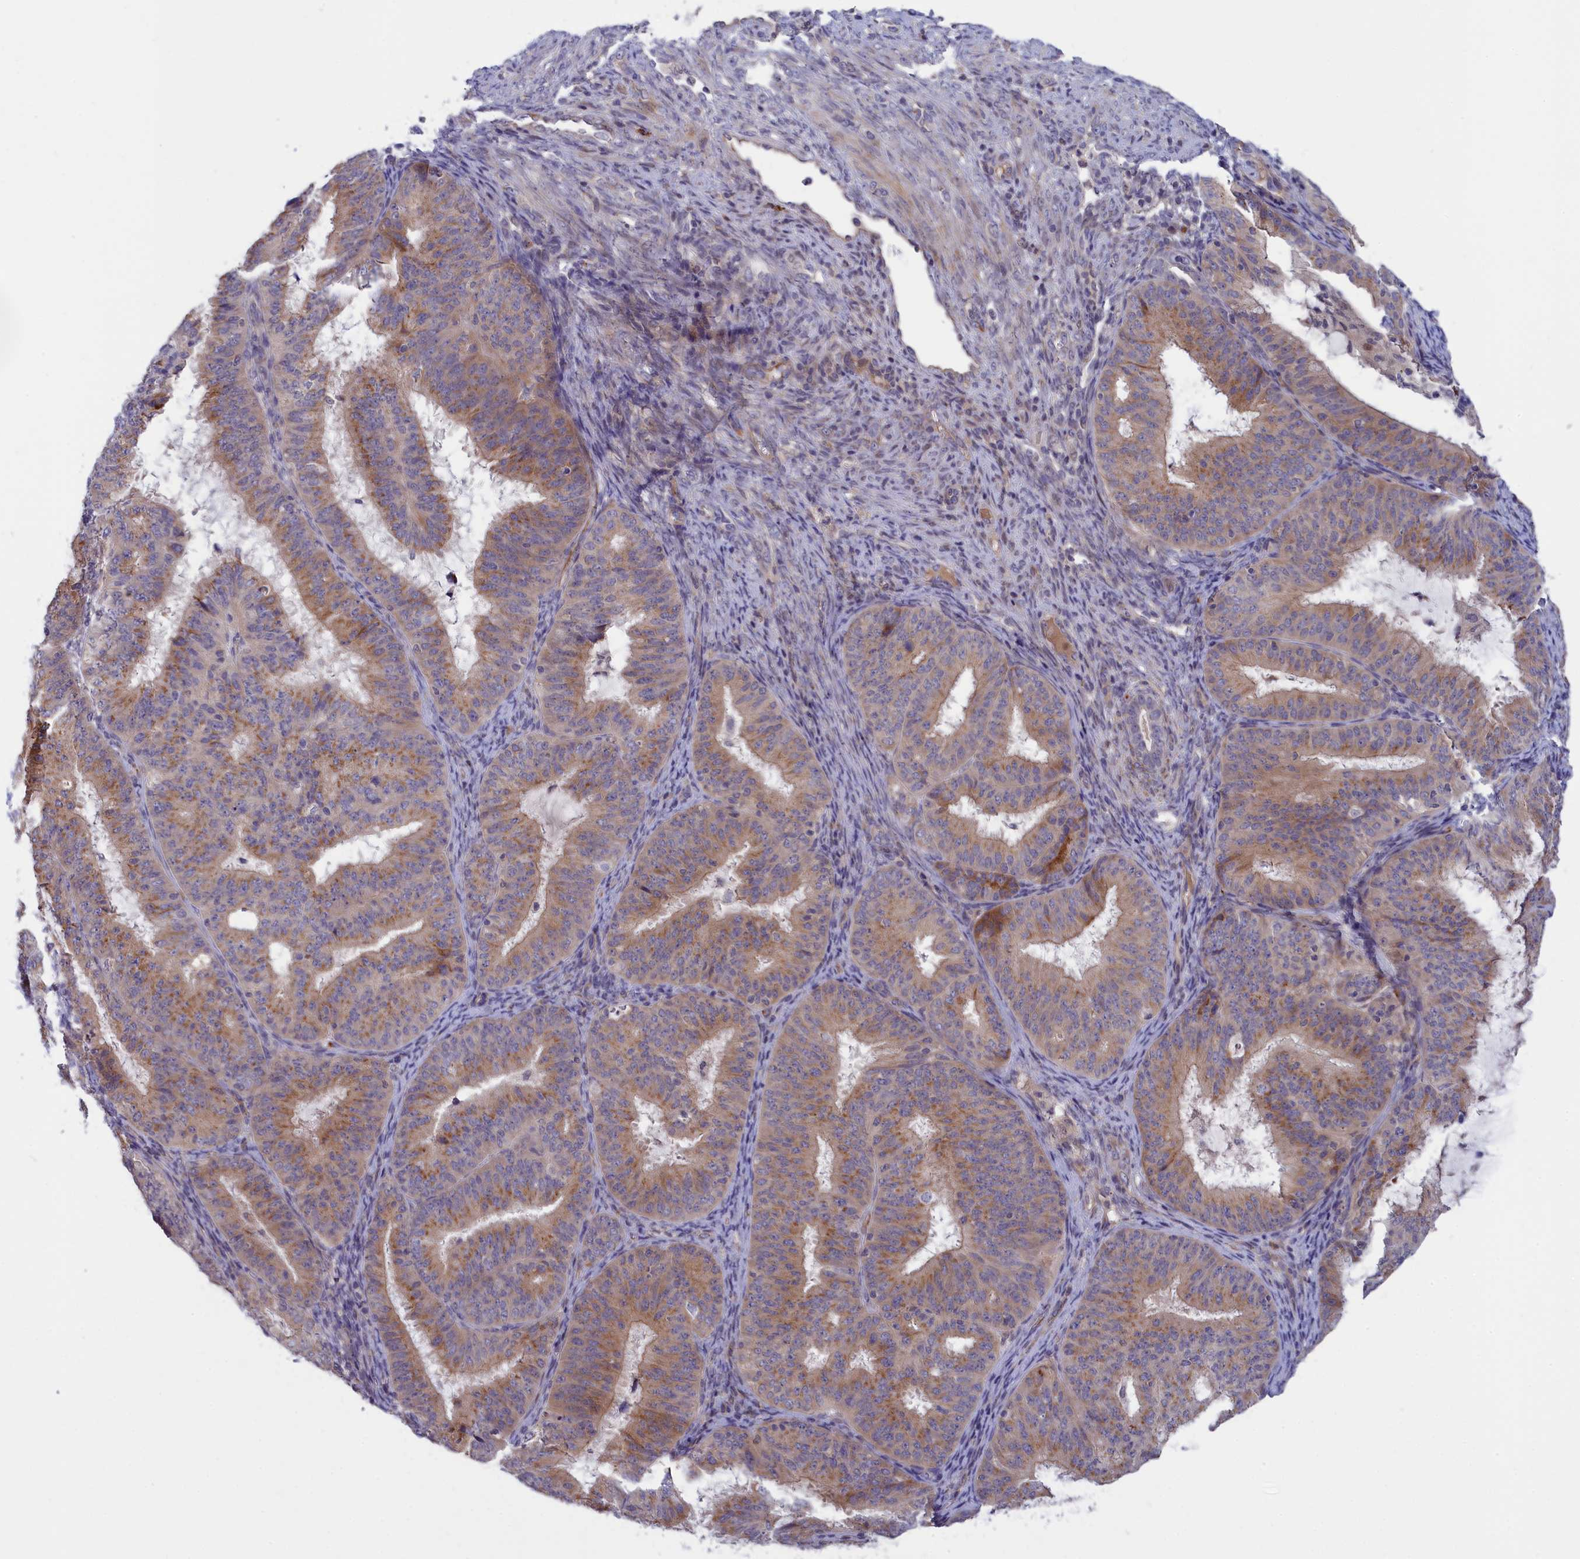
{"staining": {"intensity": "moderate", "quantity": "25%-75%", "location": "cytoplasmic/membranous"}, "tissue": "endometrial cancer", "cell_type": "Tumor cells", "image_type": "cancer", "snomed": [{"axis": "morphology", "description": "Adenocarcinoma, NOS"}, {"axis": "topography", "description": "Endometrium"}], "caption": "High-magnification brightfield microscopy of endometrial cancer (adenocarcinoma) stained with DAB (brown) and counterstained with hematoxylin (blue). tumor cells exhibit moderate cytoplasmic/membranous expression is identified in approximately25%-75% of cells. The staining was performed using DAB, with brown indicating positive protein expression. Nuclei are stained blue with hematoxylin.", "gene": "IGFALS", "patient": {"sex": "female", "age": 51}}